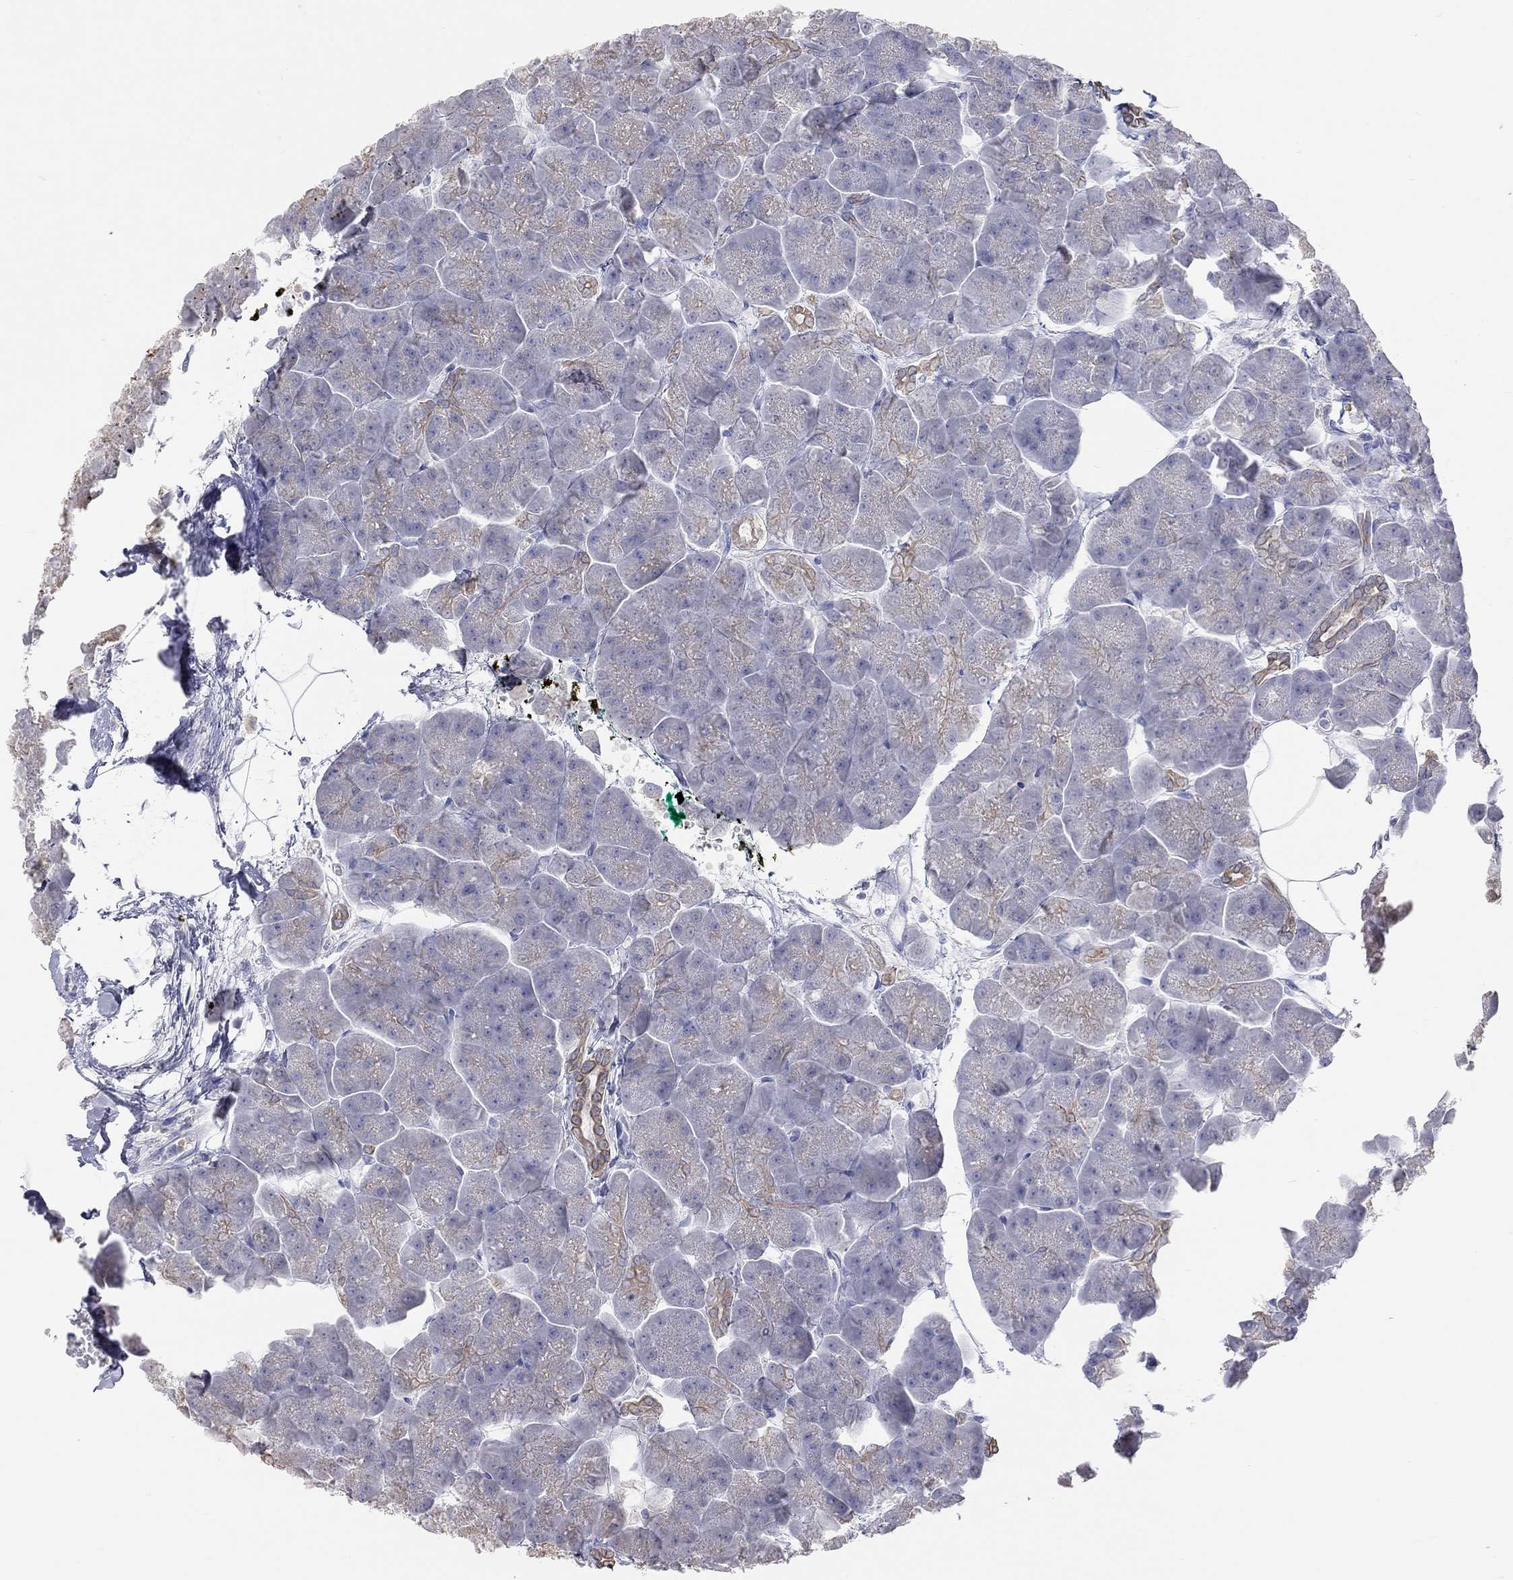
{"staining": {"intensity": "negative", "quantity": "none", "location": "none"}, "tissue": "pancreas", "cell_type": "Exocrine glandular cells", "image_type": "normal", "snomed": [{"axis": "morphology", "description": "Normal tissue, NOS"}, {"axis": "topography", "description": "Adipose tissue"}, {"axis": "topography", "description": "Pancreas"}, {"axis": "topography", "description": "Peripheral nerve tissue"}], "caption": "Immunohistochemistry of normal human pancreas exhibits no expression in exocrine glandular cells. (DAB immunohistochemistry with hematoxylin counter stain).", "gene": "AK8", "patient": {"sex": "female", "age": 58}}